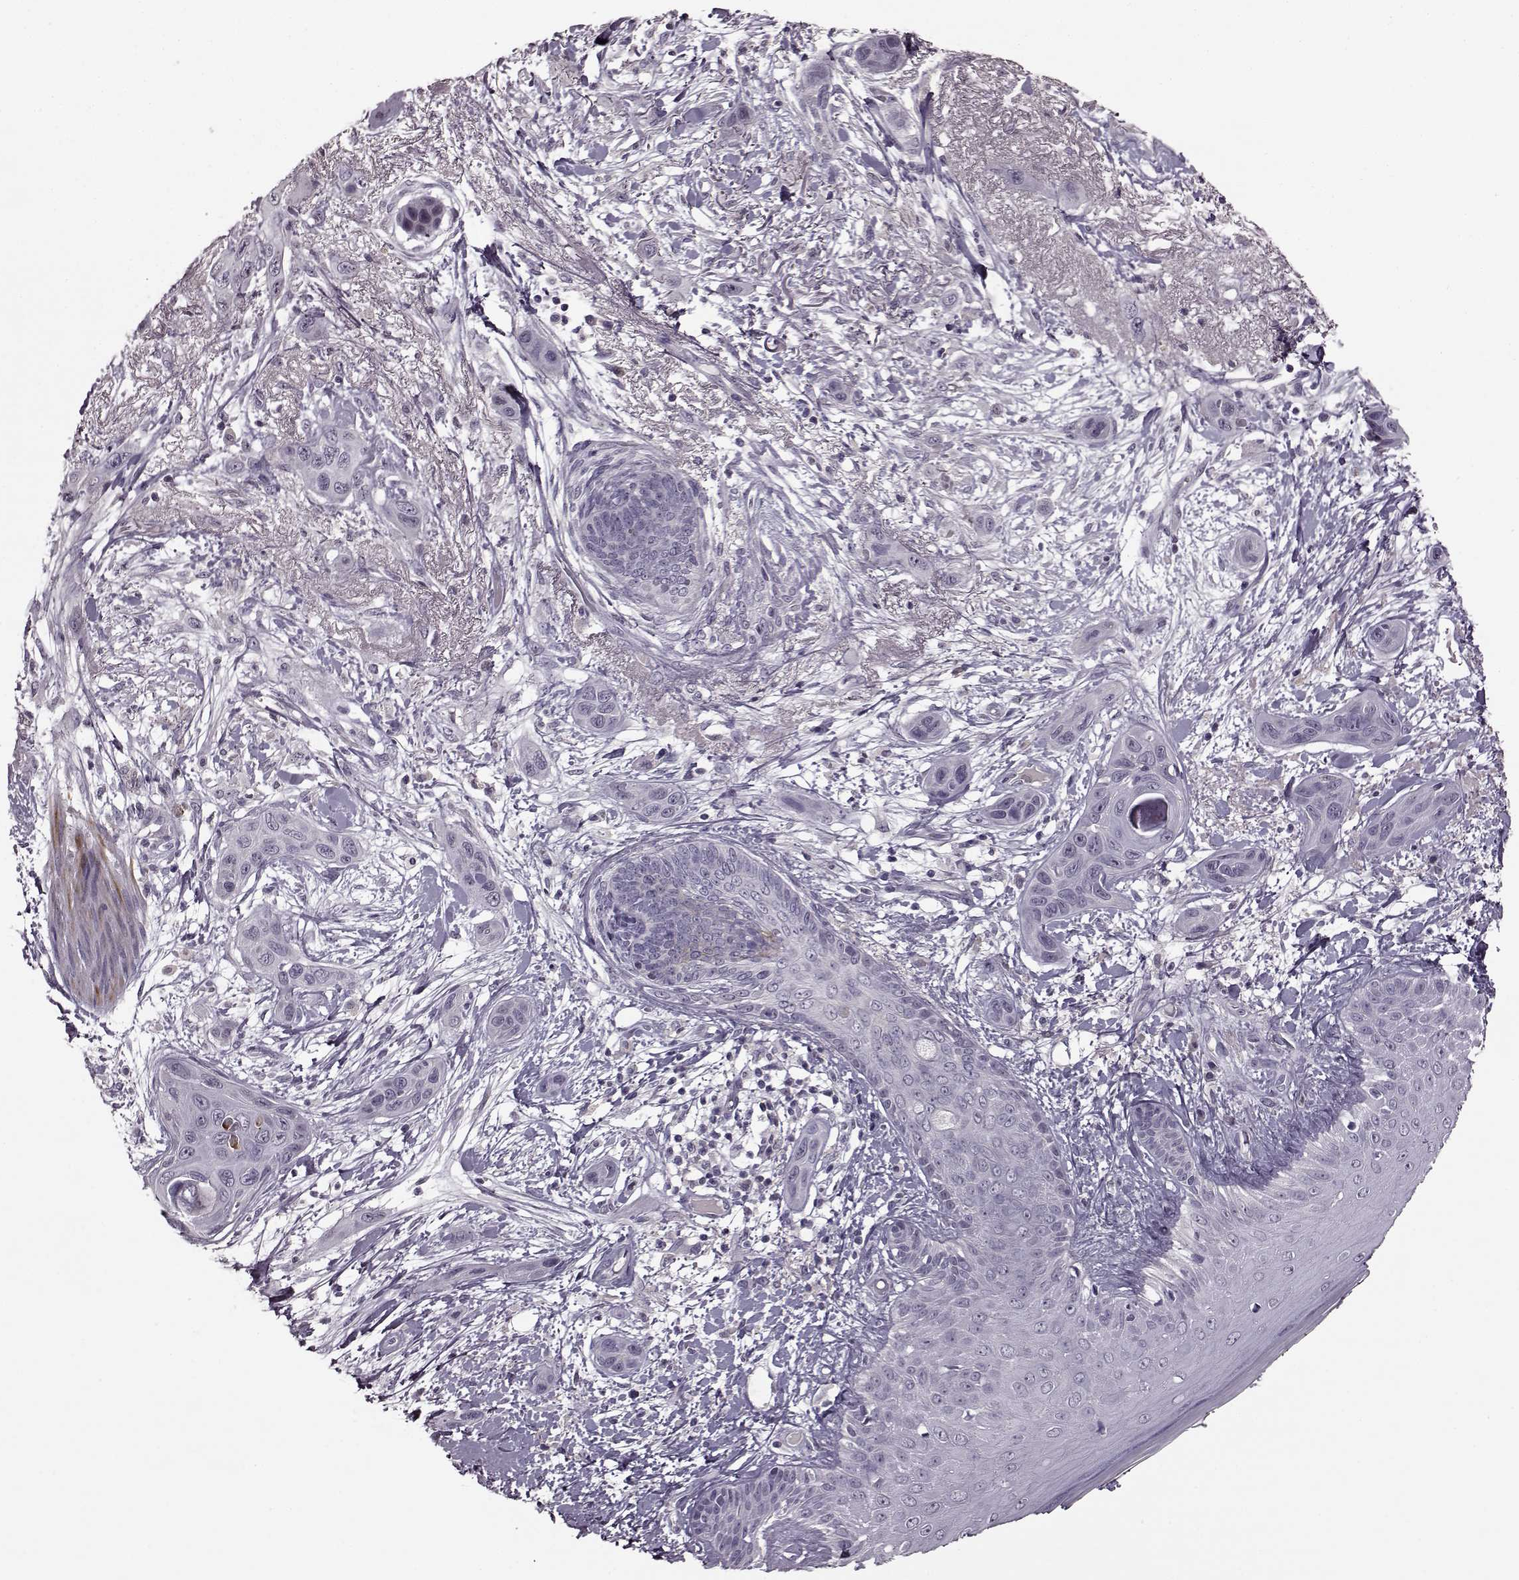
{"staining": {"intensity": "negative", "quantity": "none", "location": "none"}, "tissue": "skin cancer", "cell_type": "Tumor cells", "image_type": "cancer", "snomed": [{"axis": "morphology", "description": "Squamous cell carcinoma, NOS"}, {"axis": "topography", "description": "Skin"}], "caption": "Skin squamous cell carcinoma was stained to show a protein in brown. There is no significant staining in tumor cells. (Brightfield microscopy of DAB immunohistochemistry (IHC) at high magnification).", "gene": "CNGA3", "patient": {"sex": "male", "age": 79}}